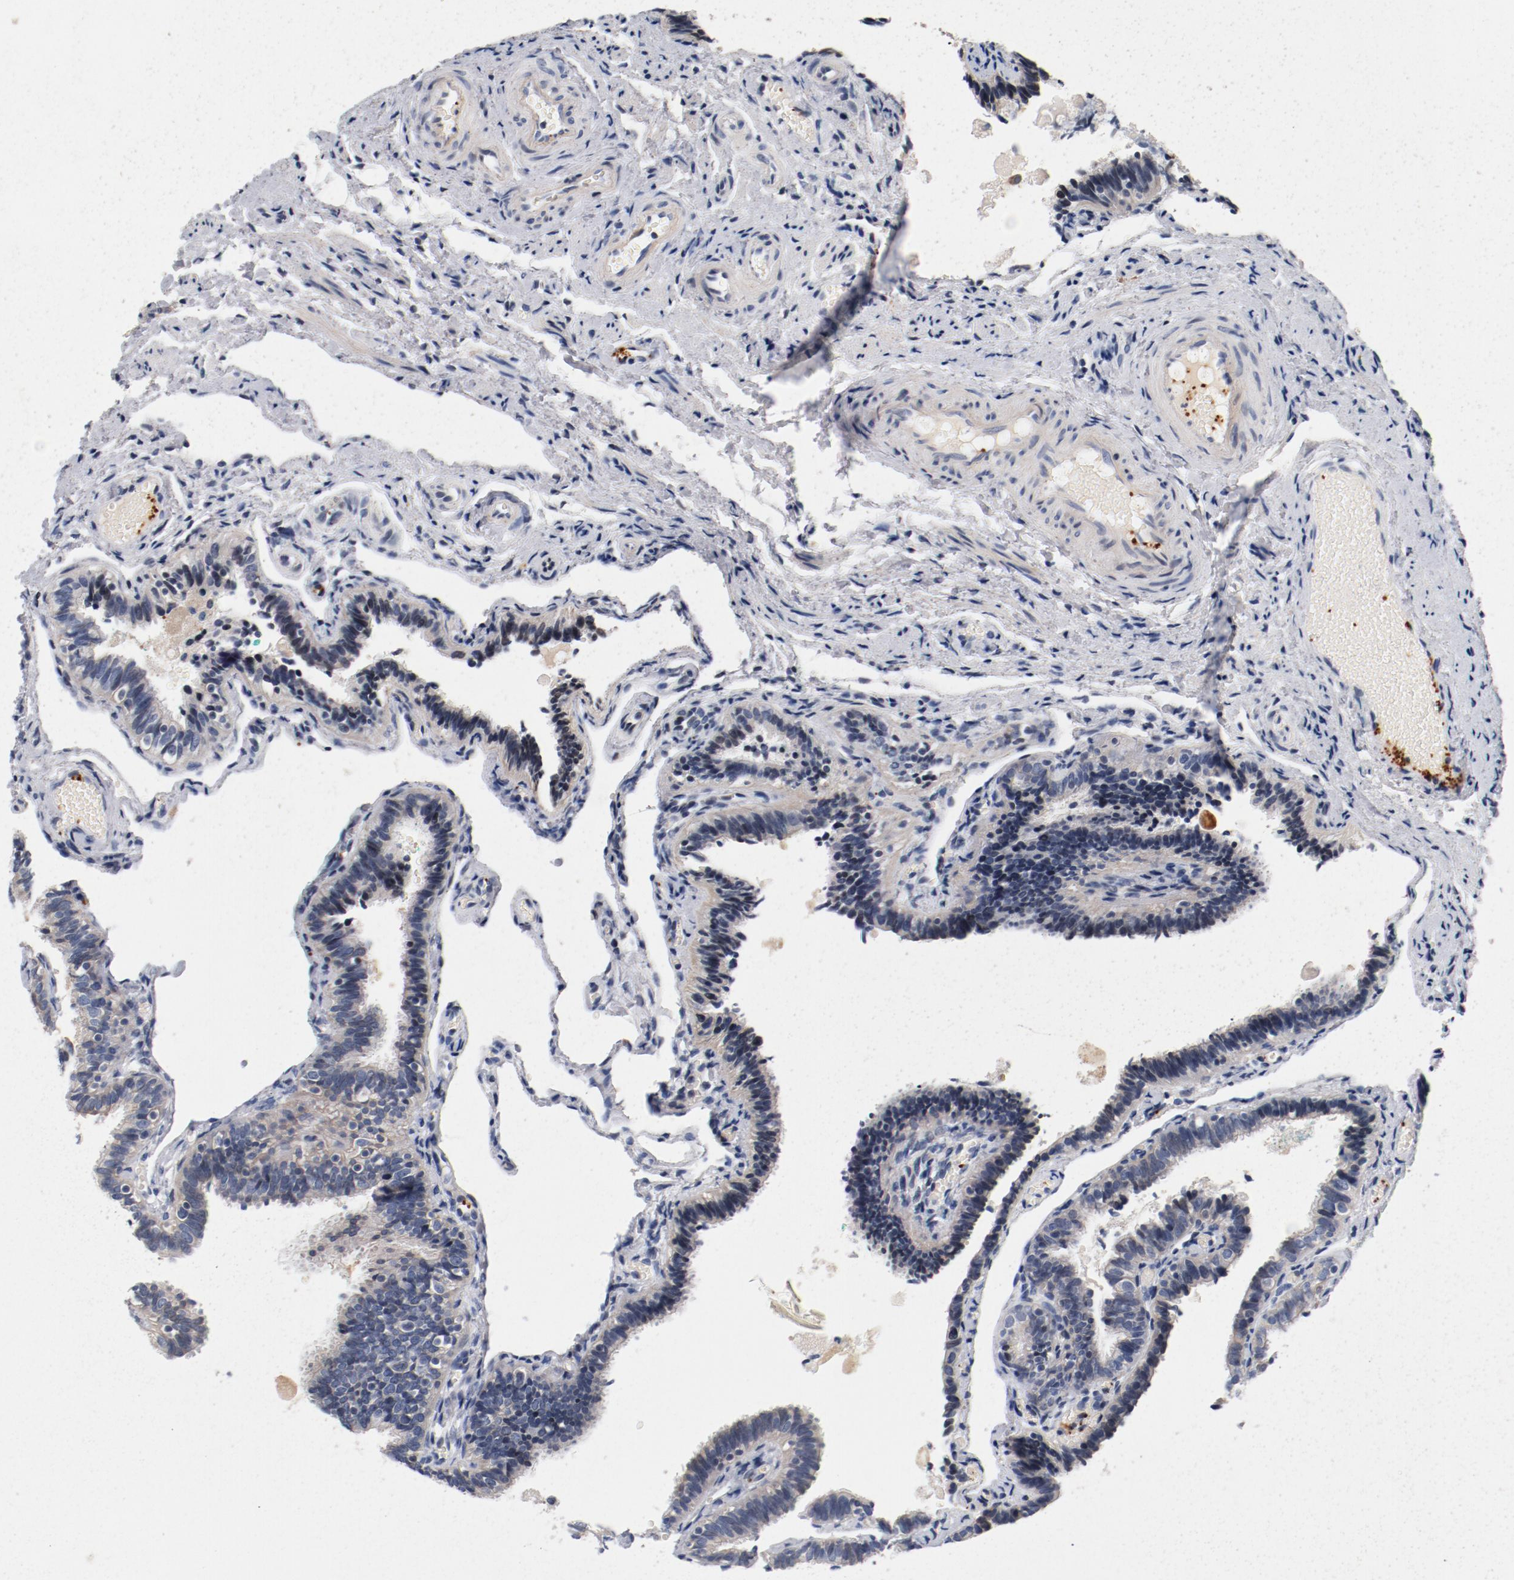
{"staining": {"intensity": "weak", "quantity": "<25%", "location": "cytoplasmic/membranous"}, "tissue": "fallopian tube", "cell_type": "Glandular cells", "image_type": "normal", "snomed": [{"axis": "morphology", "description": "Normal tissue, NOS"}, {"axis": "topography", "description": "Fallopian tube"}], "caption": "There is no significant expression in glandular cells of fallopian tube. Nuclei are stained in blue.", "gene": "PIM1", "patient": {"sex": "female", "age": 46}}